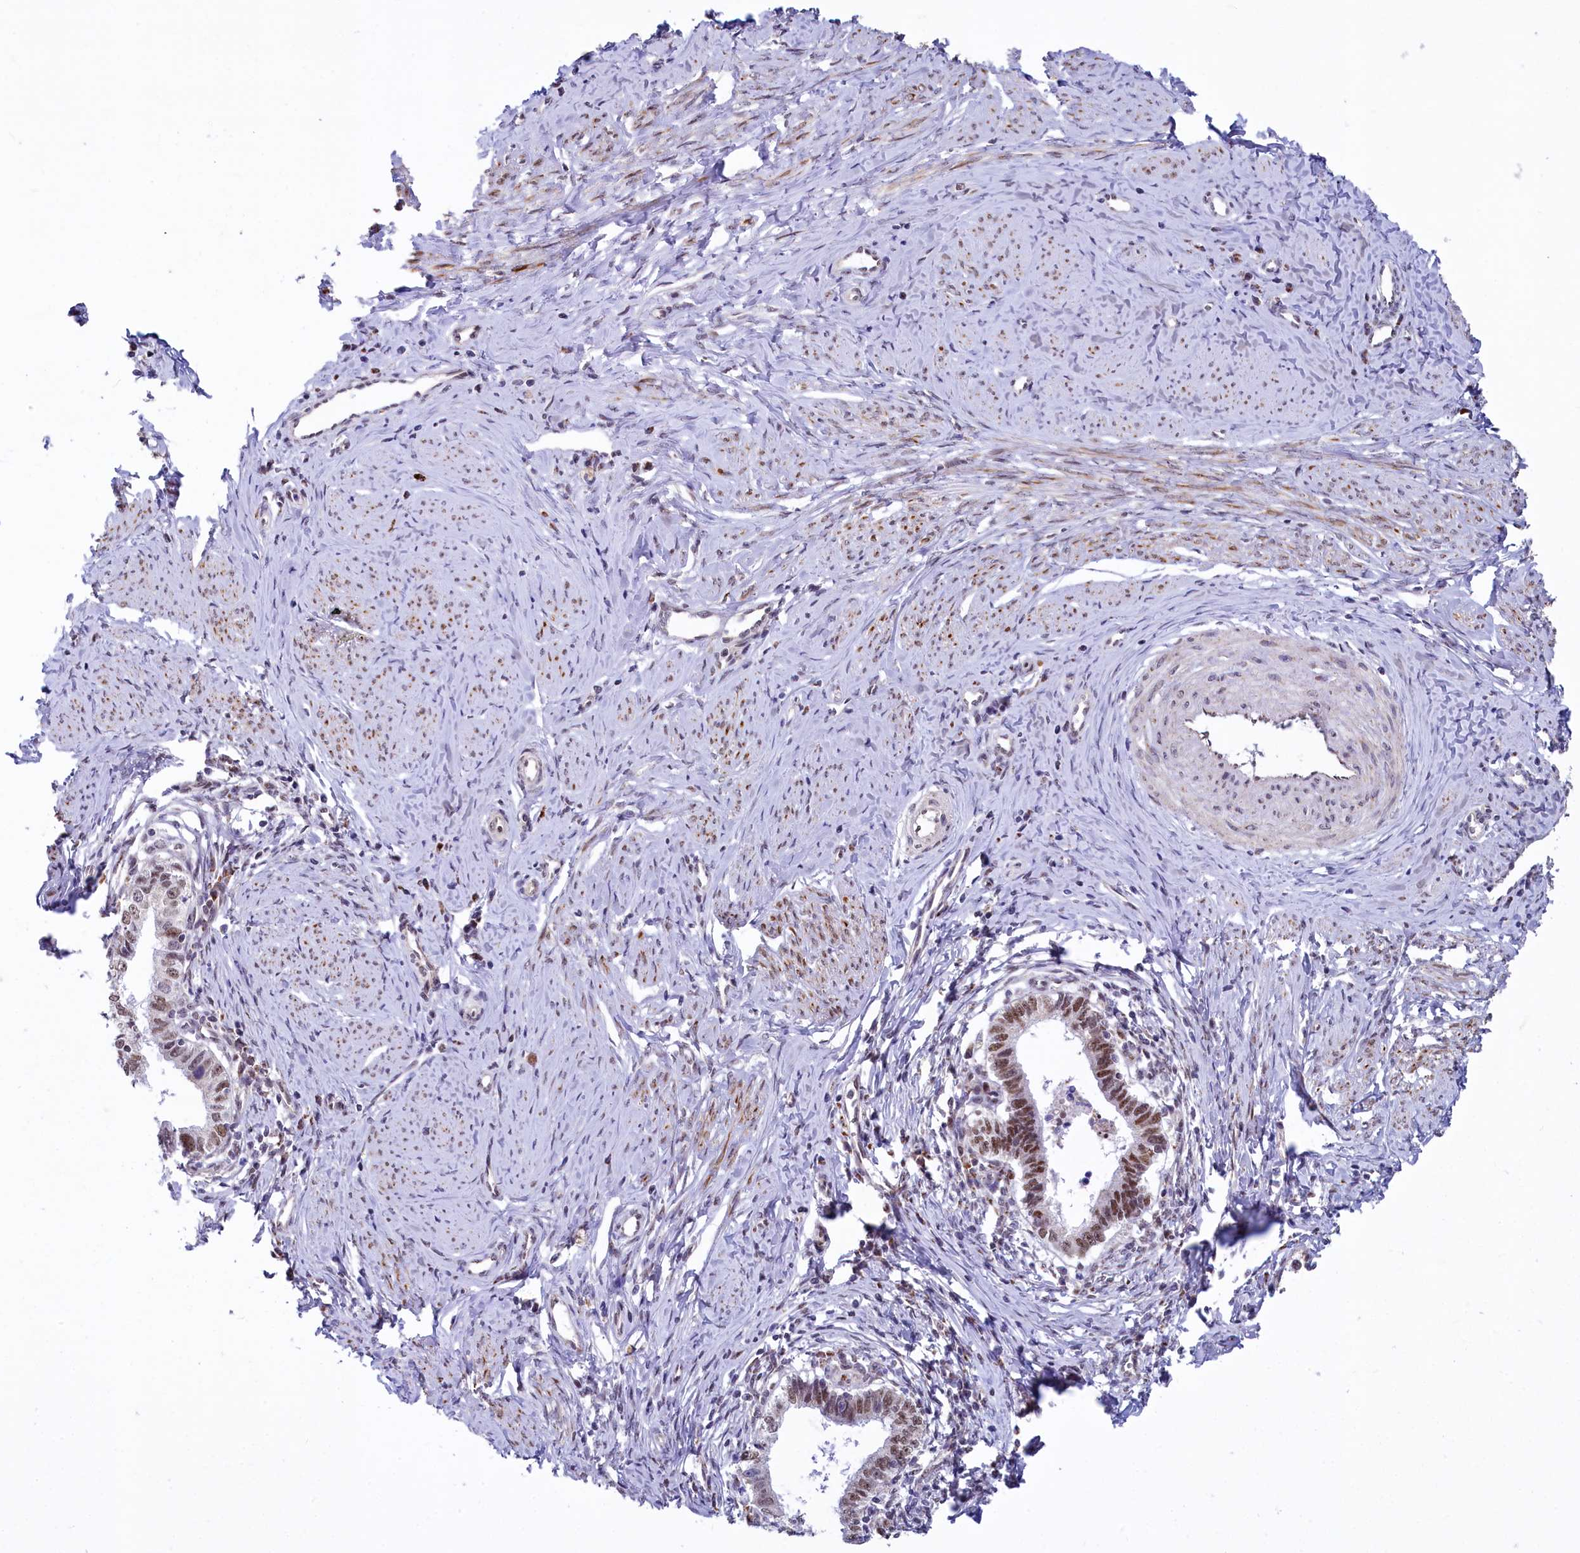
{"staining": {"intensity": "moderate", "quantity": ">75%", "location": "nuclear"}, "tissue": "cervical cancer", "cell_type": "Tumor cells", "image_type": "cancer", "snomed": [{"axis": "morphology", "description": "Adenocarcinoma, NOS"}, {"axis": "topography", "description": "Cervix"}], "caption": "Adenocarcinoma (cervical) tissue exhibits moderate nuclear positivity in about >75% of tumor cells", "gene": "MORN3", "patient": {"sex": "female", "age": 36}}